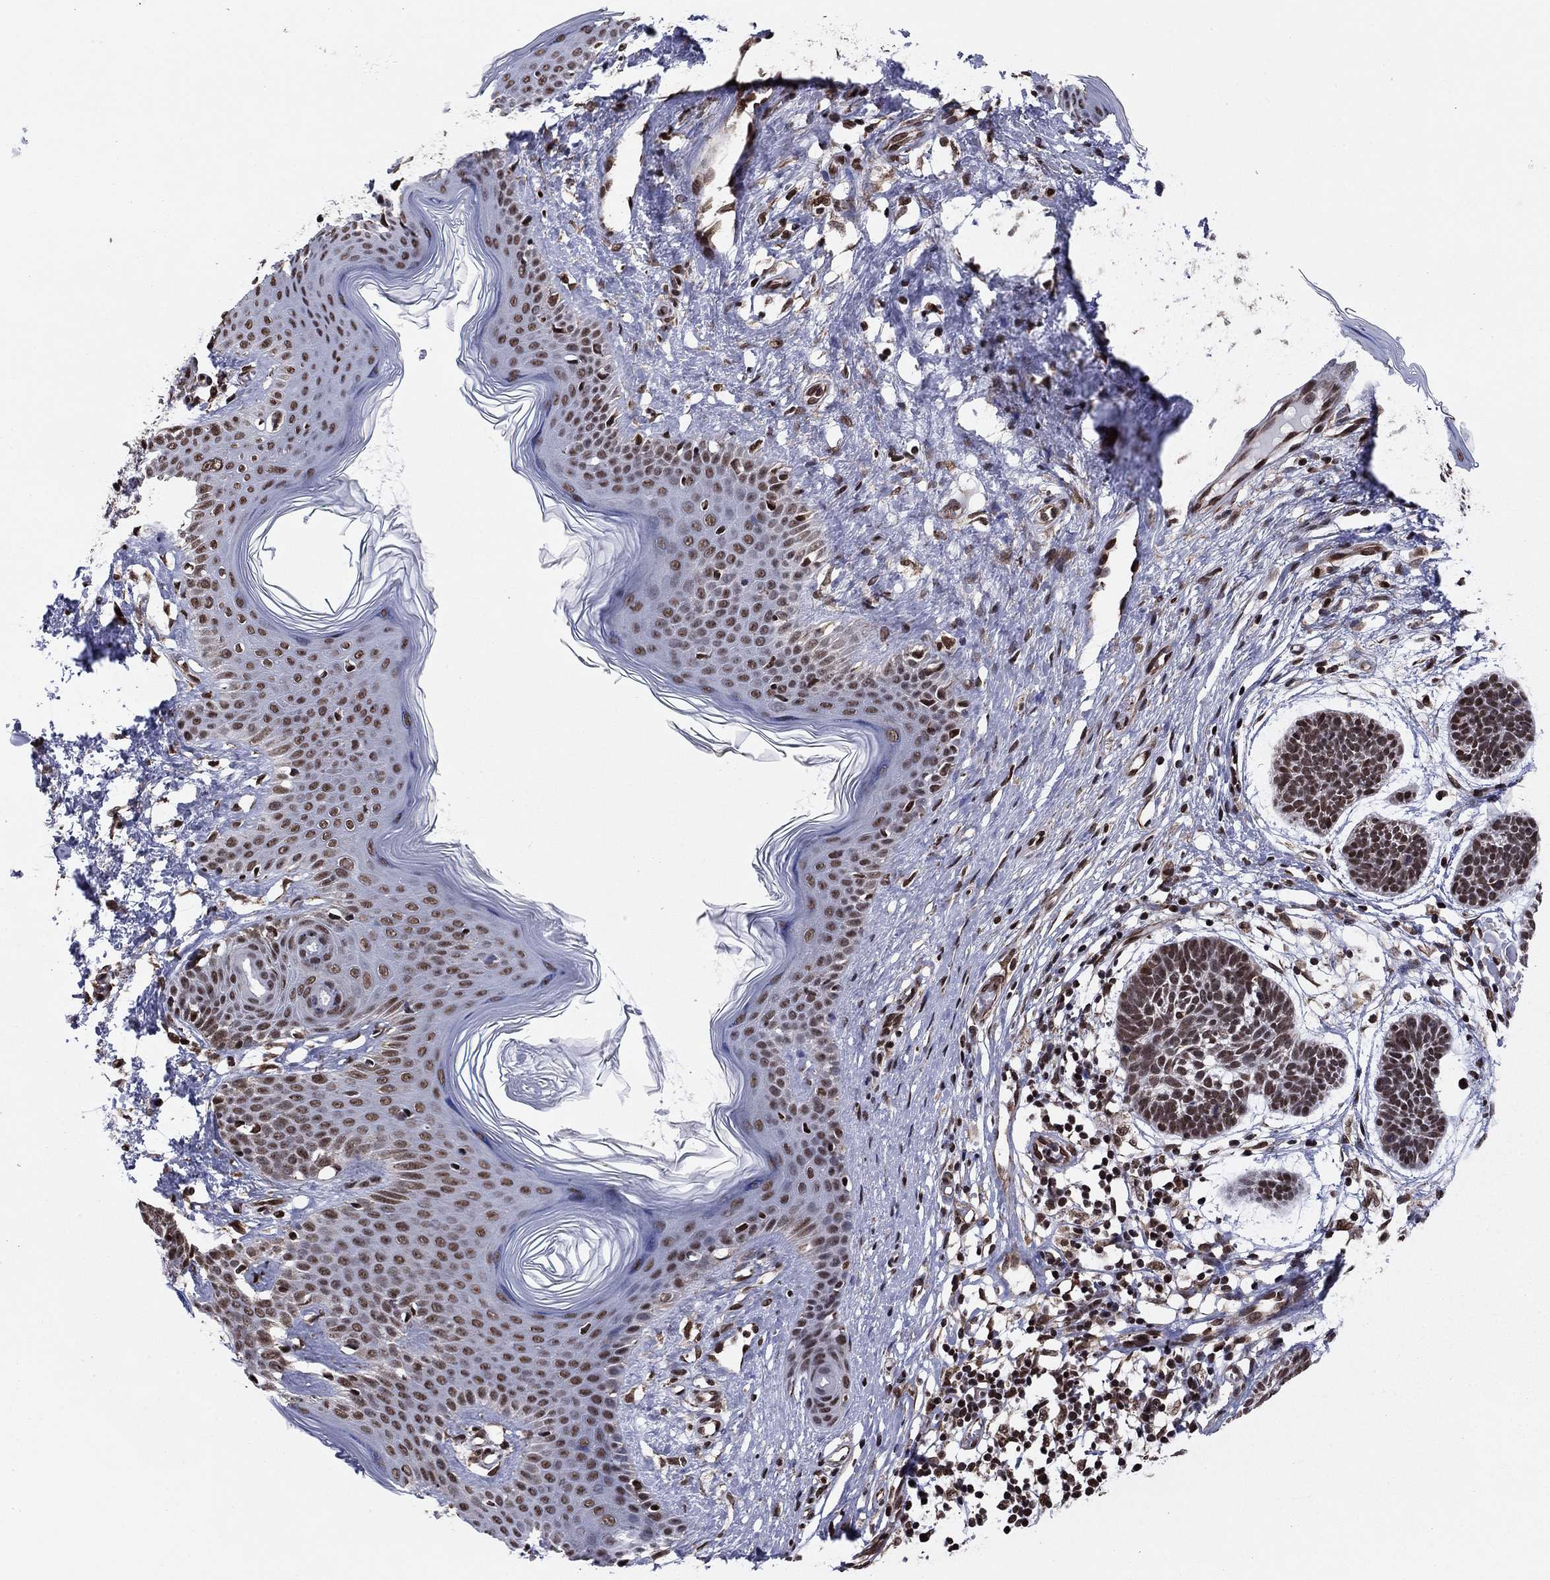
{"staining": {"intensity": "moderate", "quantity": ">75%", "location": "nuclear"}, "tissue": "skin cancer", "cell_type": "Tumor cells", "image_type": "cancer", "snomed": [{"axis": "morphology", "description": "Basal cell carcinoma"}, {"axis": "topography", "description": "Skin"}], "caption": "A photomicrograph of human skin cancer stained for a protein demonstrates moderate nuclear brown staining in tumor cells.", "gene": "N4BP2", "patient": {"sex": "male", "age": 85}}